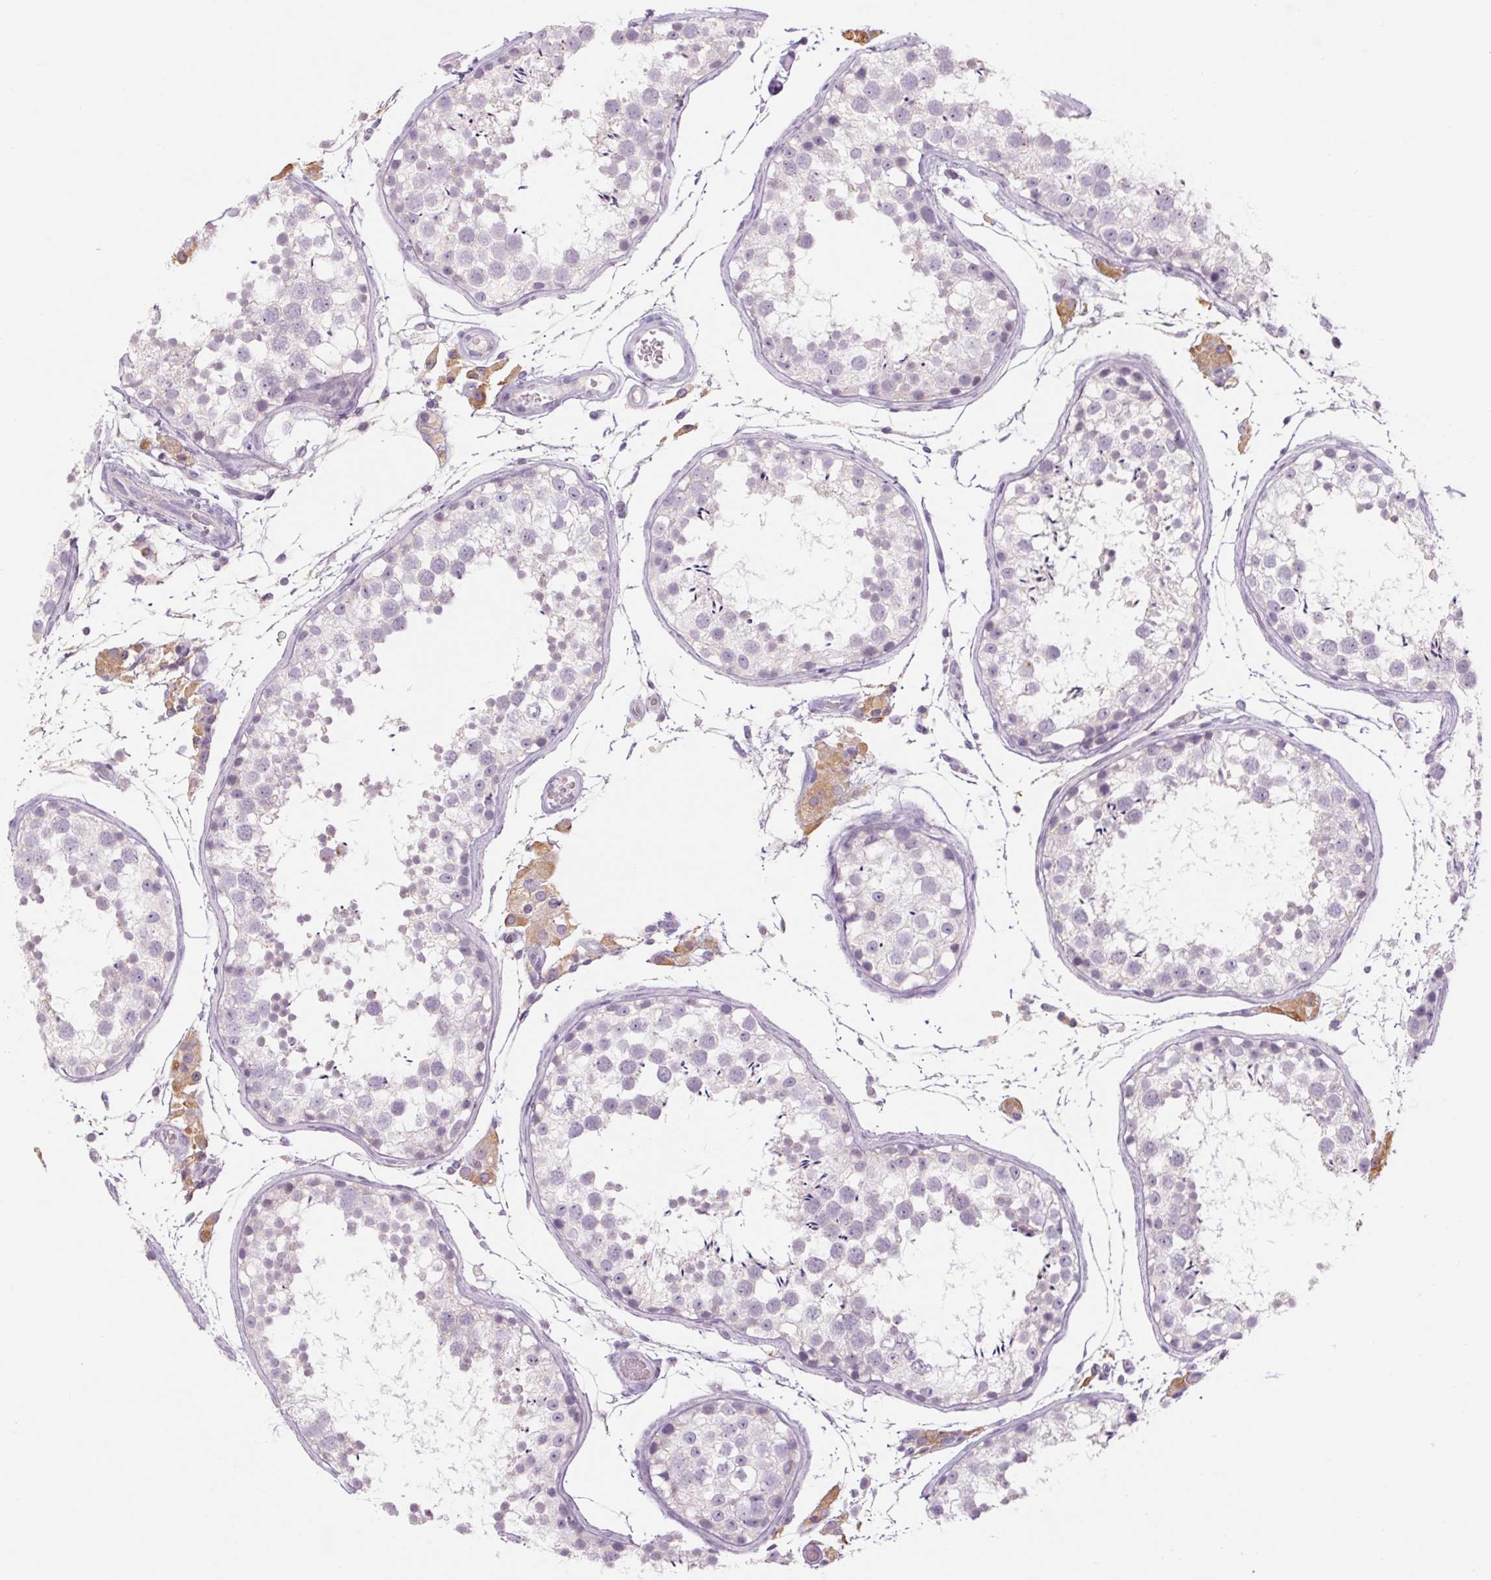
{"staining": {"intensity": "negative", "quantity": "none", "location": "none"}, "tissue": "testis", "cell_type": "Cells in seminiferous ducts", "image_type": "normal", "snomed": [{"axis": "morphology", "description": "Normal tissue, NOS"}, {"axis": "topography", "description": "Testis"}], "caption": "A micrograph of testis stained for a protein reveals no brown staining in cells in seminiferous ducts.", "gene": "RPTN", "patient": {"sex": "male", "age": 29}}